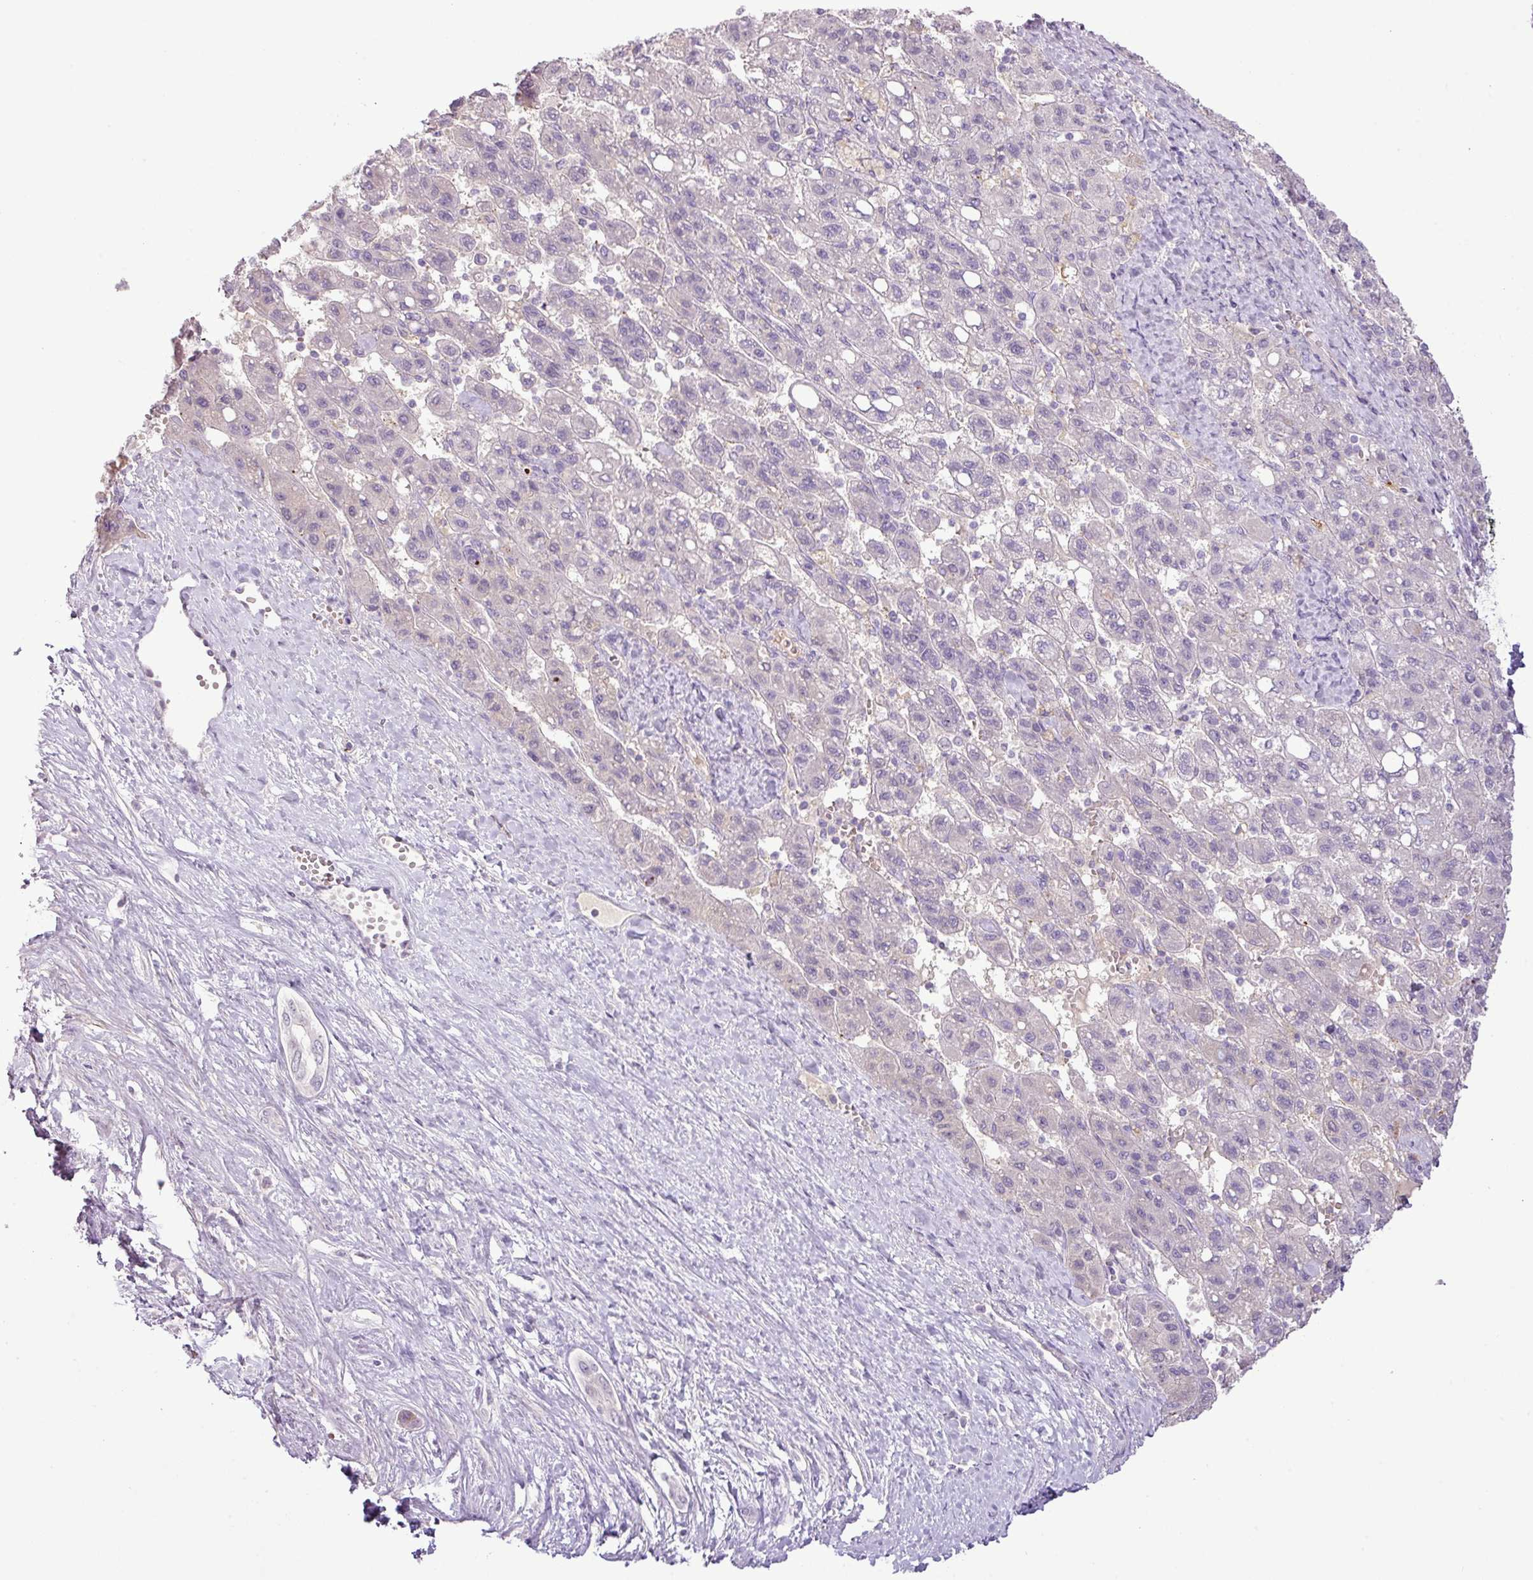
{"staining": {"intensity": "negative", "quantity": "none", "location": "none"}, "tissue": "liver cancer", "cell_type": "Tumor cells", "image_type": "cancer", "snomed": [{"axis": "morphology", "description": "Carcinoma, Hepatocellular, NOS"}, {"axis": "topography", "description": "Liver"}], "caption": "Liver cancer (hepatocellular carcinoma) was stained to show a protein in brown. There is no significant positivity in tumor cells. (Immunohistochemistry (ihc), brightfield microscopy, high magnification).", "gene": "DNAJB13", "patient": {"sex": "female", "age": 82}}